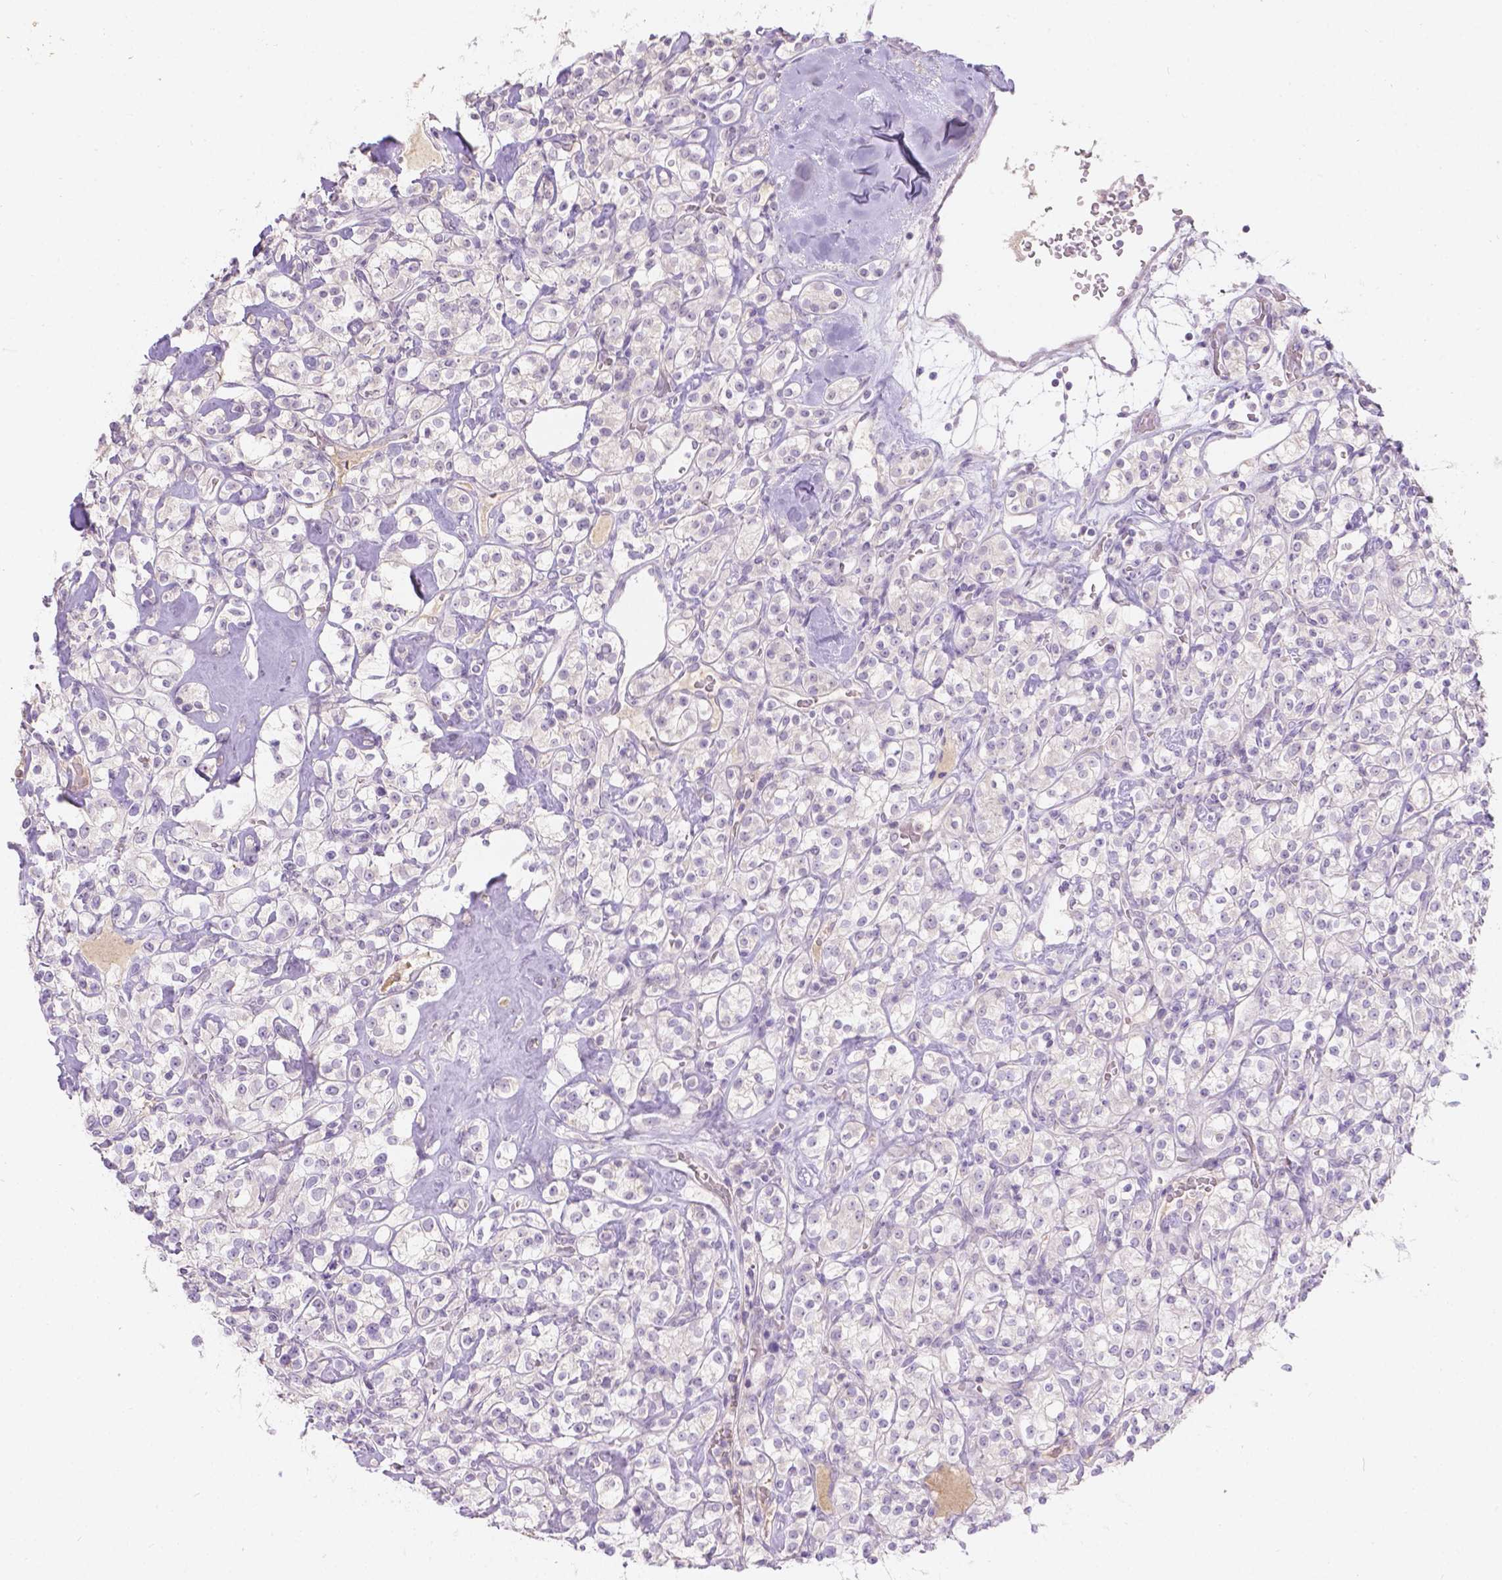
{"staining": {"intensity": "negative", "quantity": "none", "location": "none"}, "tissue": "renal cancer", "cell_type": "Tumor cells", "image_type": "cancer", "snomed": [{"axis": "morphology", "description": "Adenocarcinoma, NOS"}, {"axis": "topography", "description": "Kidney"}], "caption": "There is no significant positivity in tumor cells of renal adenocarcinoma.", "gene": "DCAF4L1", "patient": {"sex": "male", "age": 77}}